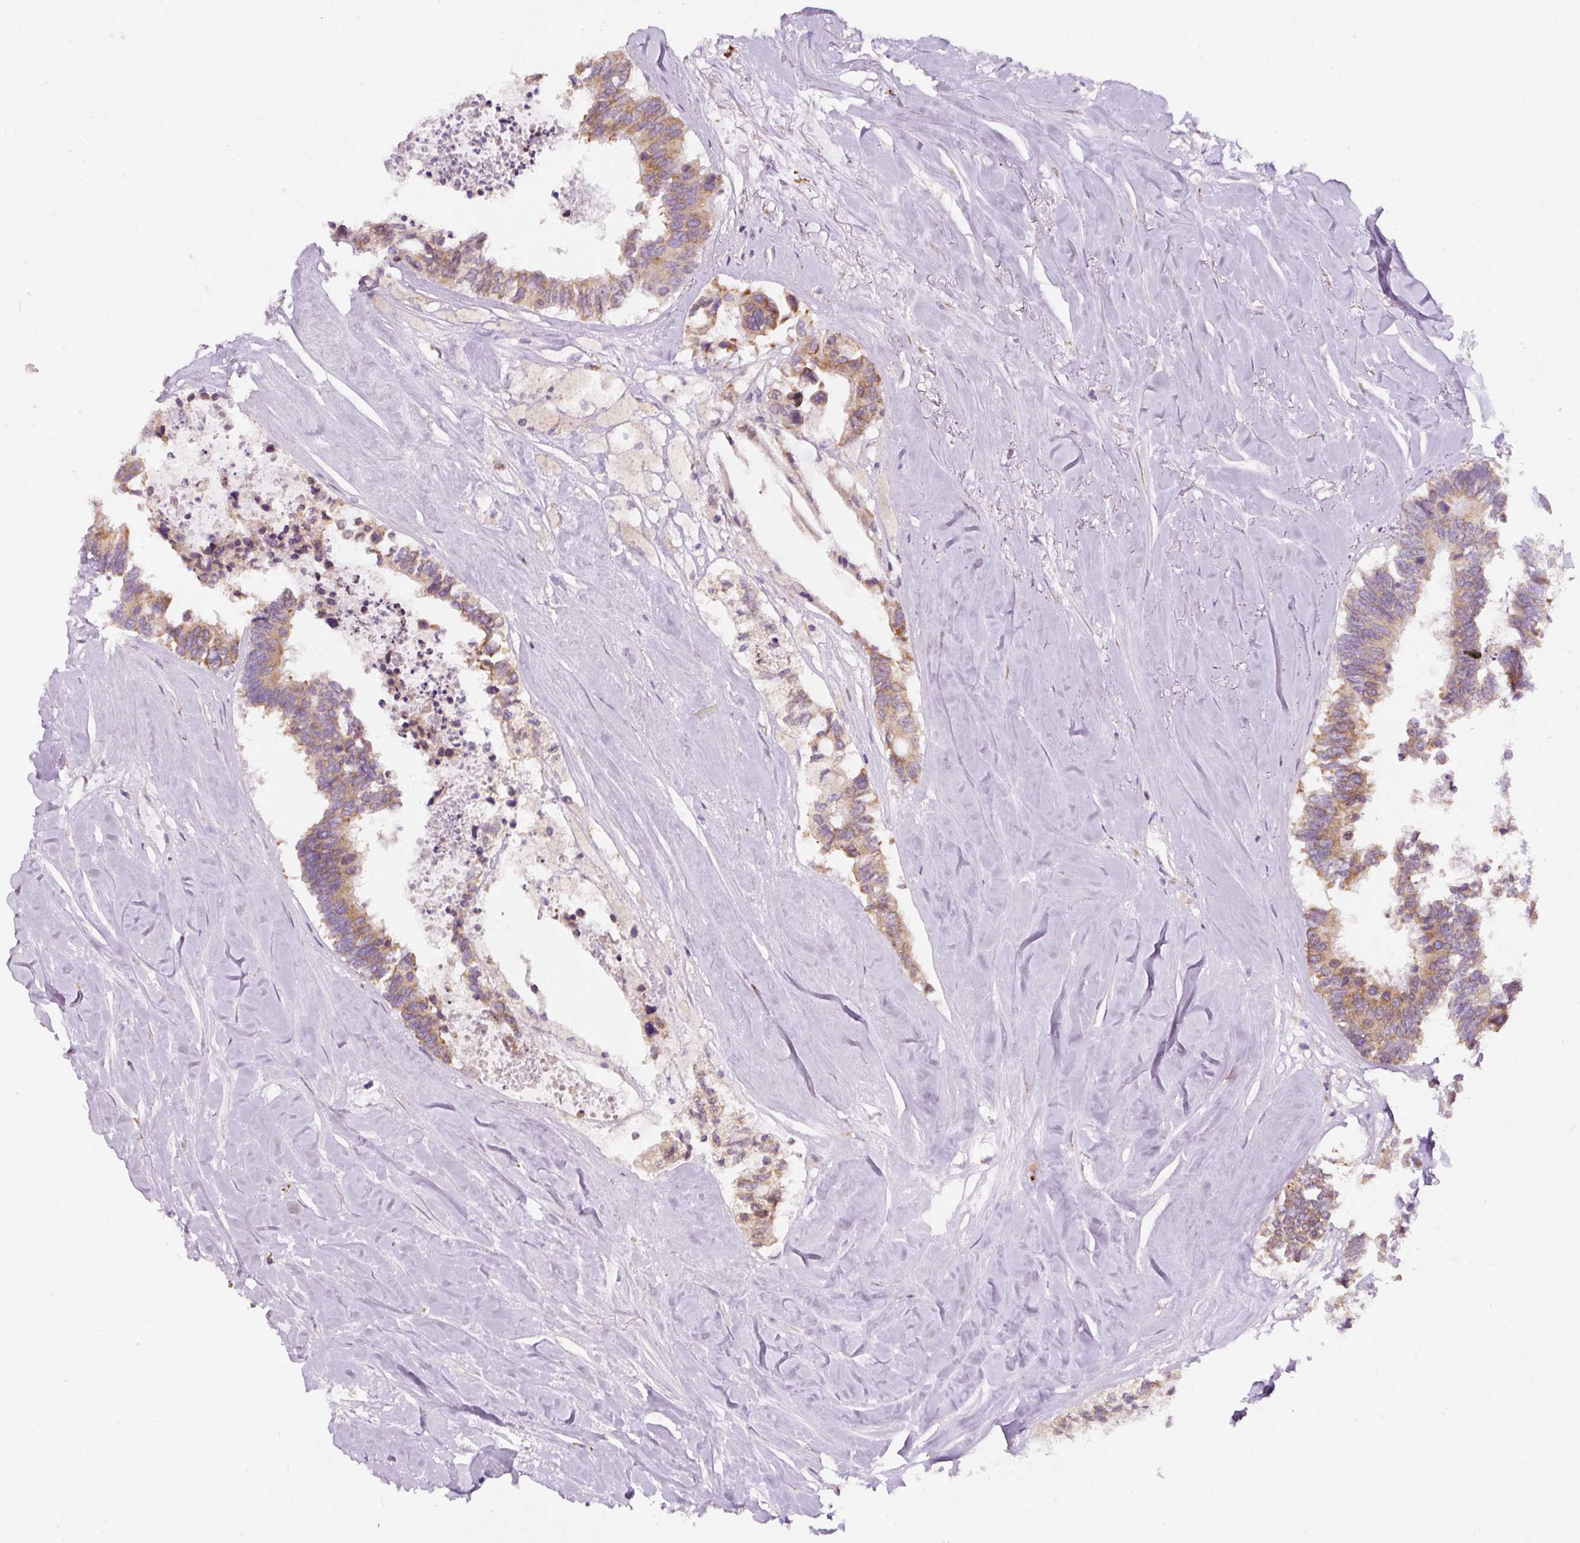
{"staining": {"intensity": "moderate", "quantity": ">75%", "location": "cytoplasmic/membranous"}, "tissue": "colorectal cancer", "cell_type": "Tumor cells", "image_type": "cancer", "snomed": [{"axis": "morphology", "description": "Adenocarcinoma, NOS"}, {"axis": "topography", "description": "Colon"}, {"axis": "topography", "description": "Rectum"}], "caption": "Protein staining shows moderate cytoplasmic/membranous staining in about >75% of tumor cells in adenocarcinoma (colorectal).", "gene": "DDOST", "patient": {"sex": "male", "age": 57}}